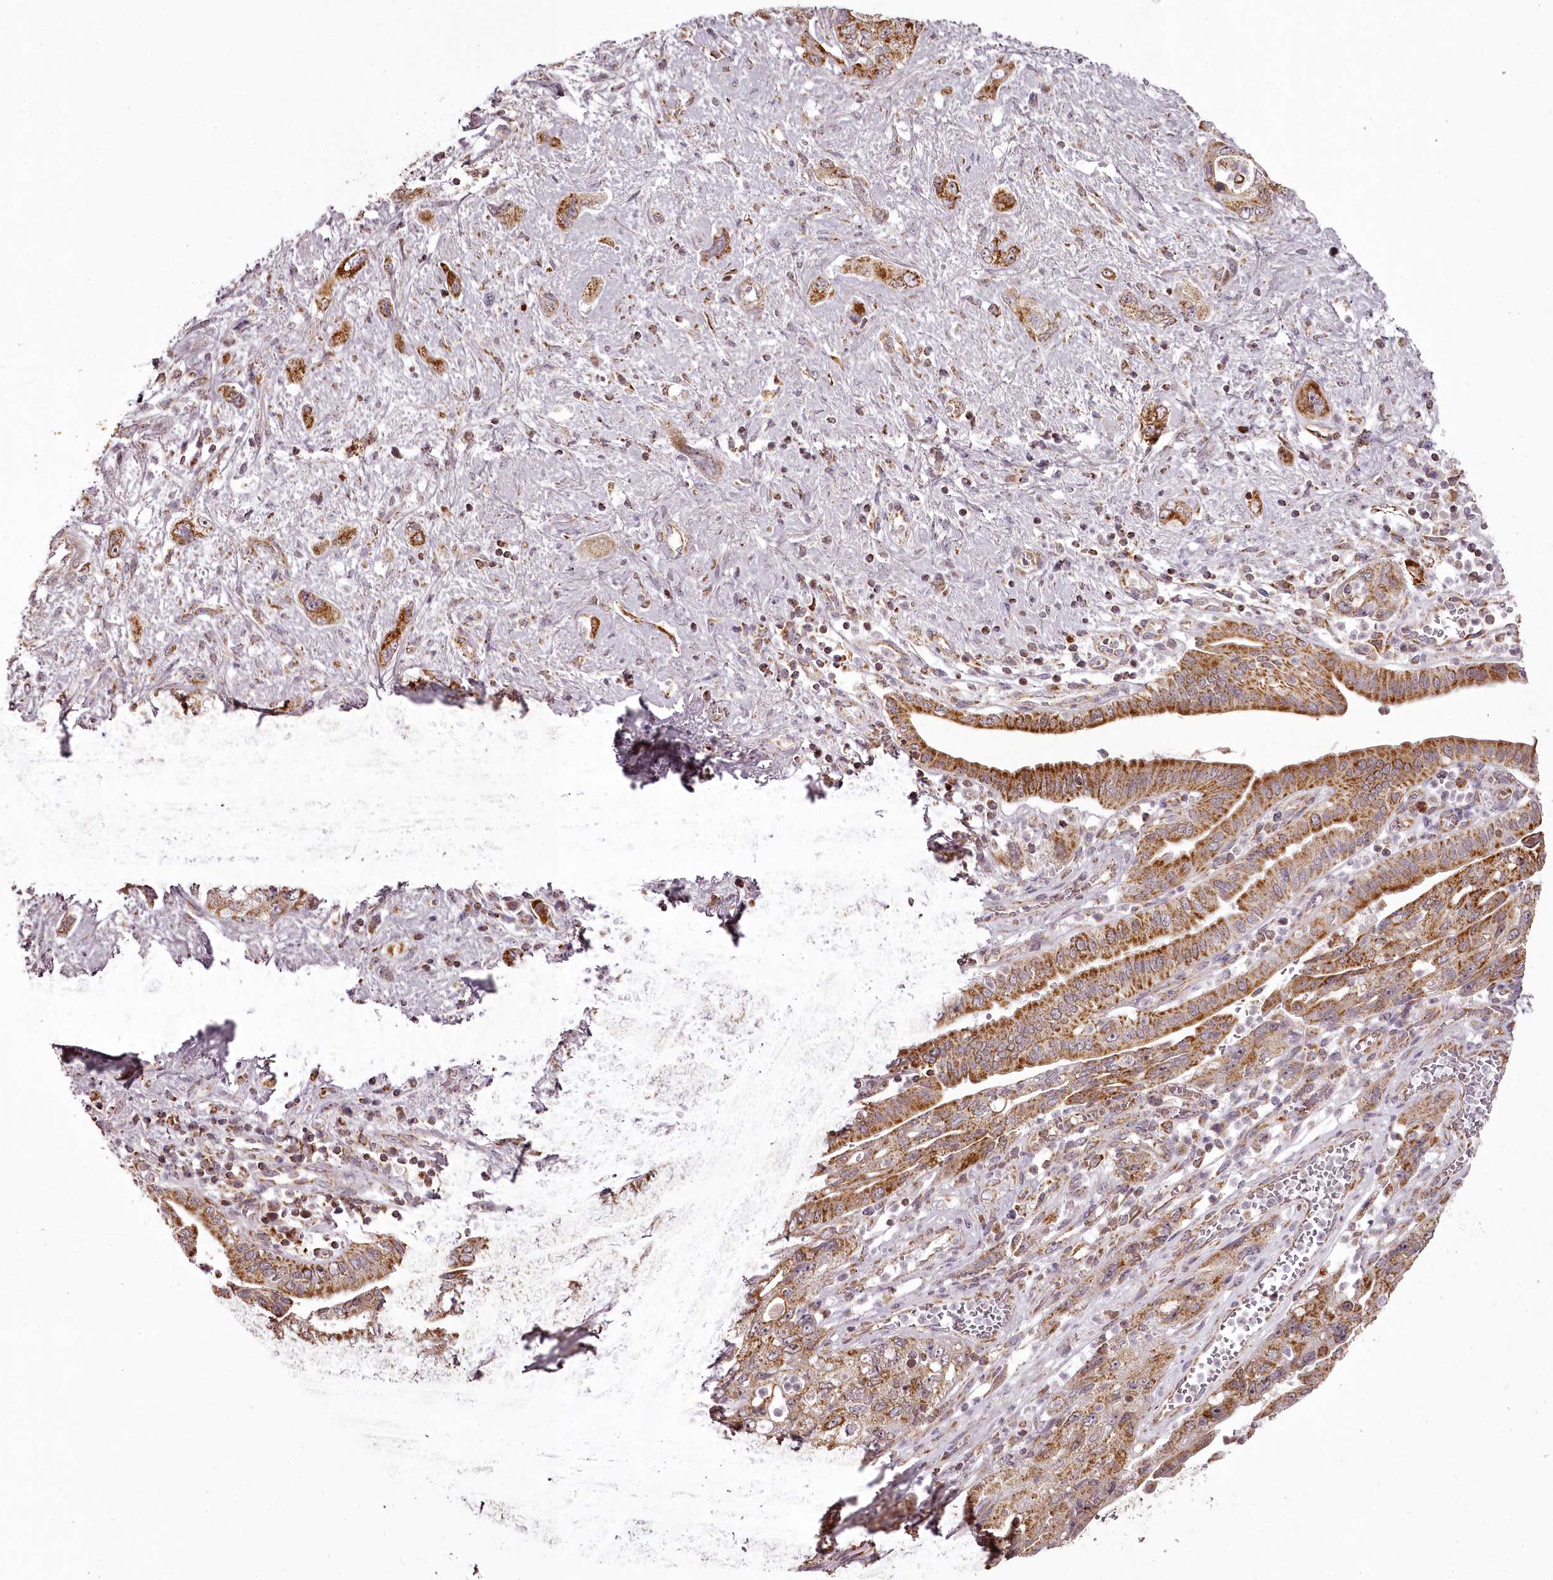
{"staining": {"intensity": "strong", "quantity": ">75%", "location": "cytoplasmic/membranous"}, "tissue": "pancreatic cancer", "cell_type": "Tumor cells", "image_type": "cancer", "snomed": [{"axis": "morphology", "description": "Adenocarcinoma, NOS"}, {"axis": "topography", "description": "Pancreas"}], "caption": "This image shows IHC staining of human pancreatic cancer (adenocarcinoma), with high strong cytoplasmic/membranous positivity in about >75% of tumor cells.", "gene": "CHCHD2", "patient": {"sex": "female", "age": 73}}